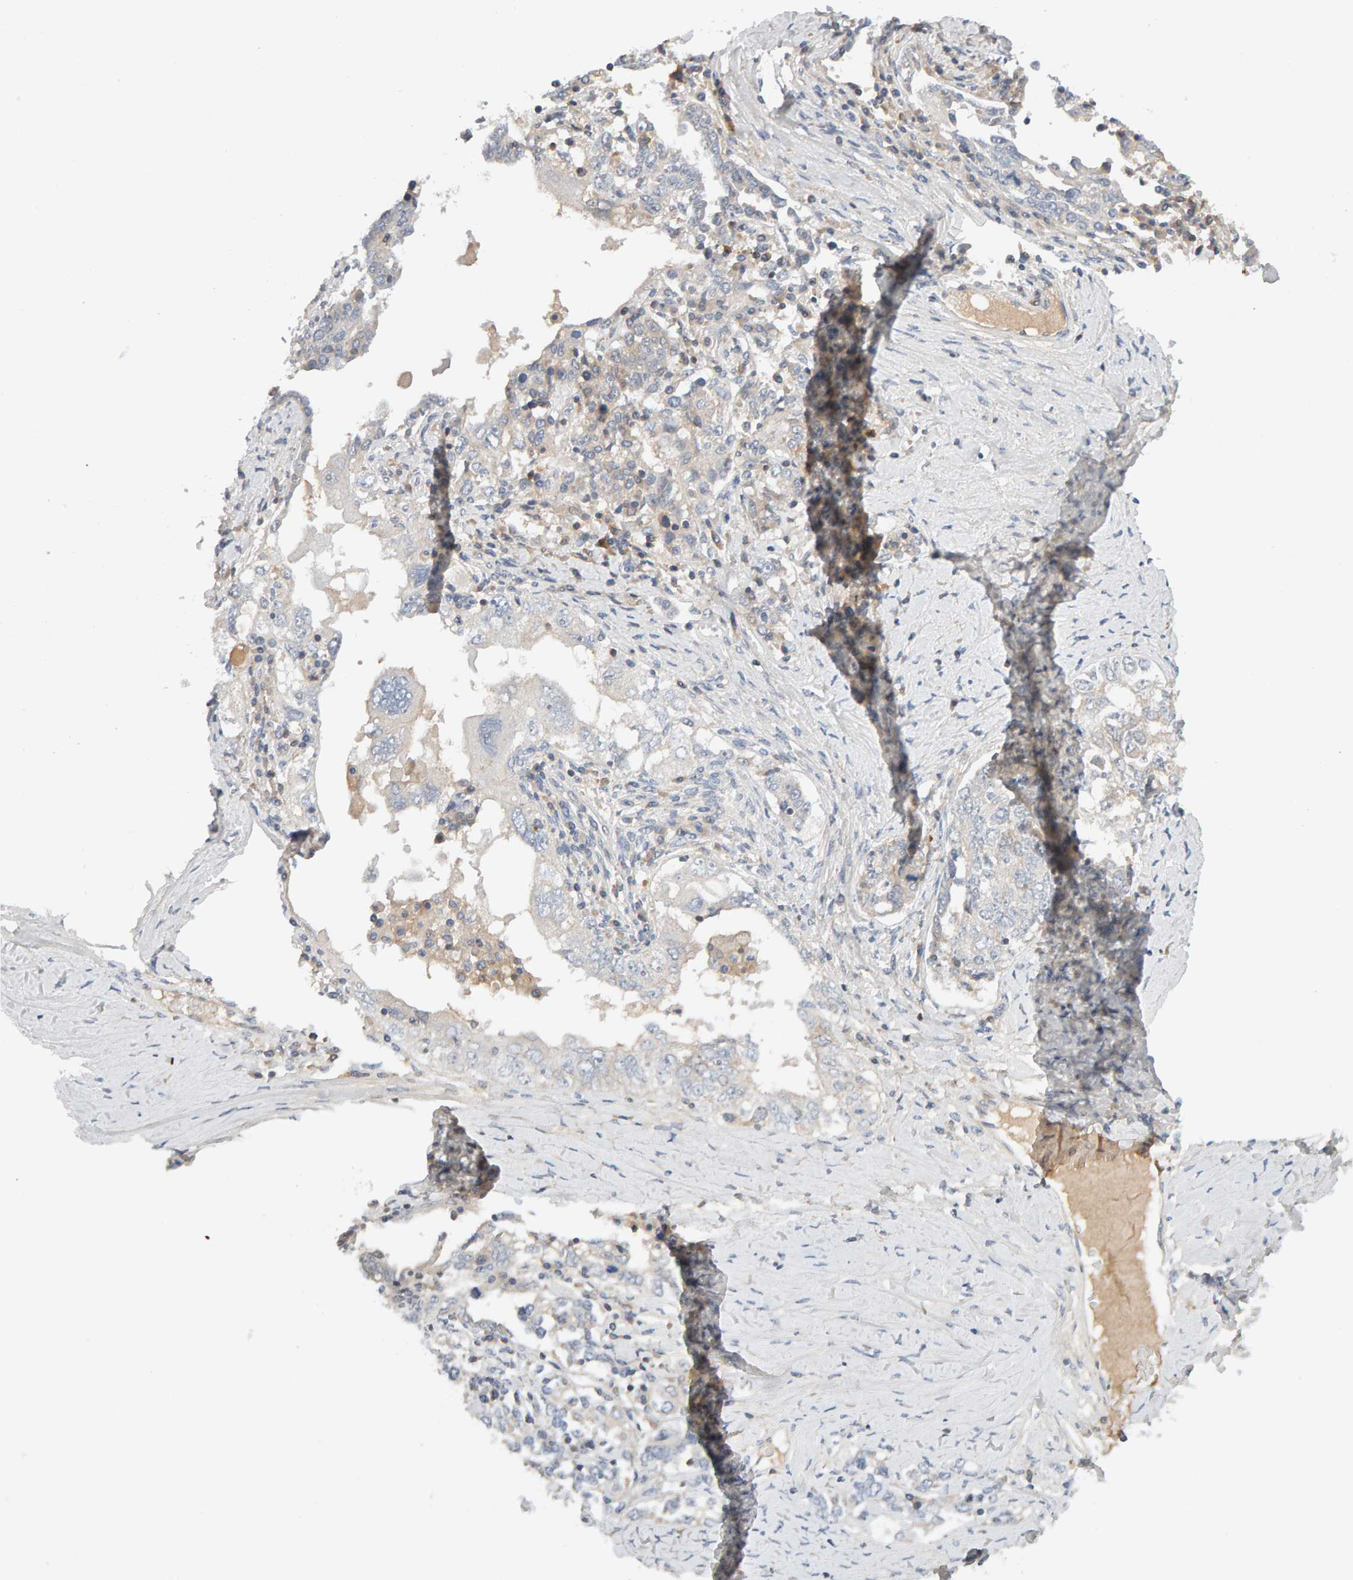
{"staining": {"intensity": "negative", "quantity": "none", "location": "none"}, "tissue": "ovarian cancer", "cell_type": "Tumor cells", "image_type": "cancer", "snomed": [{"axis": "morphology", "description": "Carcinoma, endometroid"}, {"axis": "topography", "description": "Ovary"}], "caption": "IHC of ovarian endometroid carcinoma displays no expression in tumor cells. The staining was performed using DAB to visualize the protein expression in brown, while the nuclei were stained in blue with hematoxylin (Magnification: 20x).", "gene": "NUDCD1", "patient": {"sex": "female", "age": 62}}